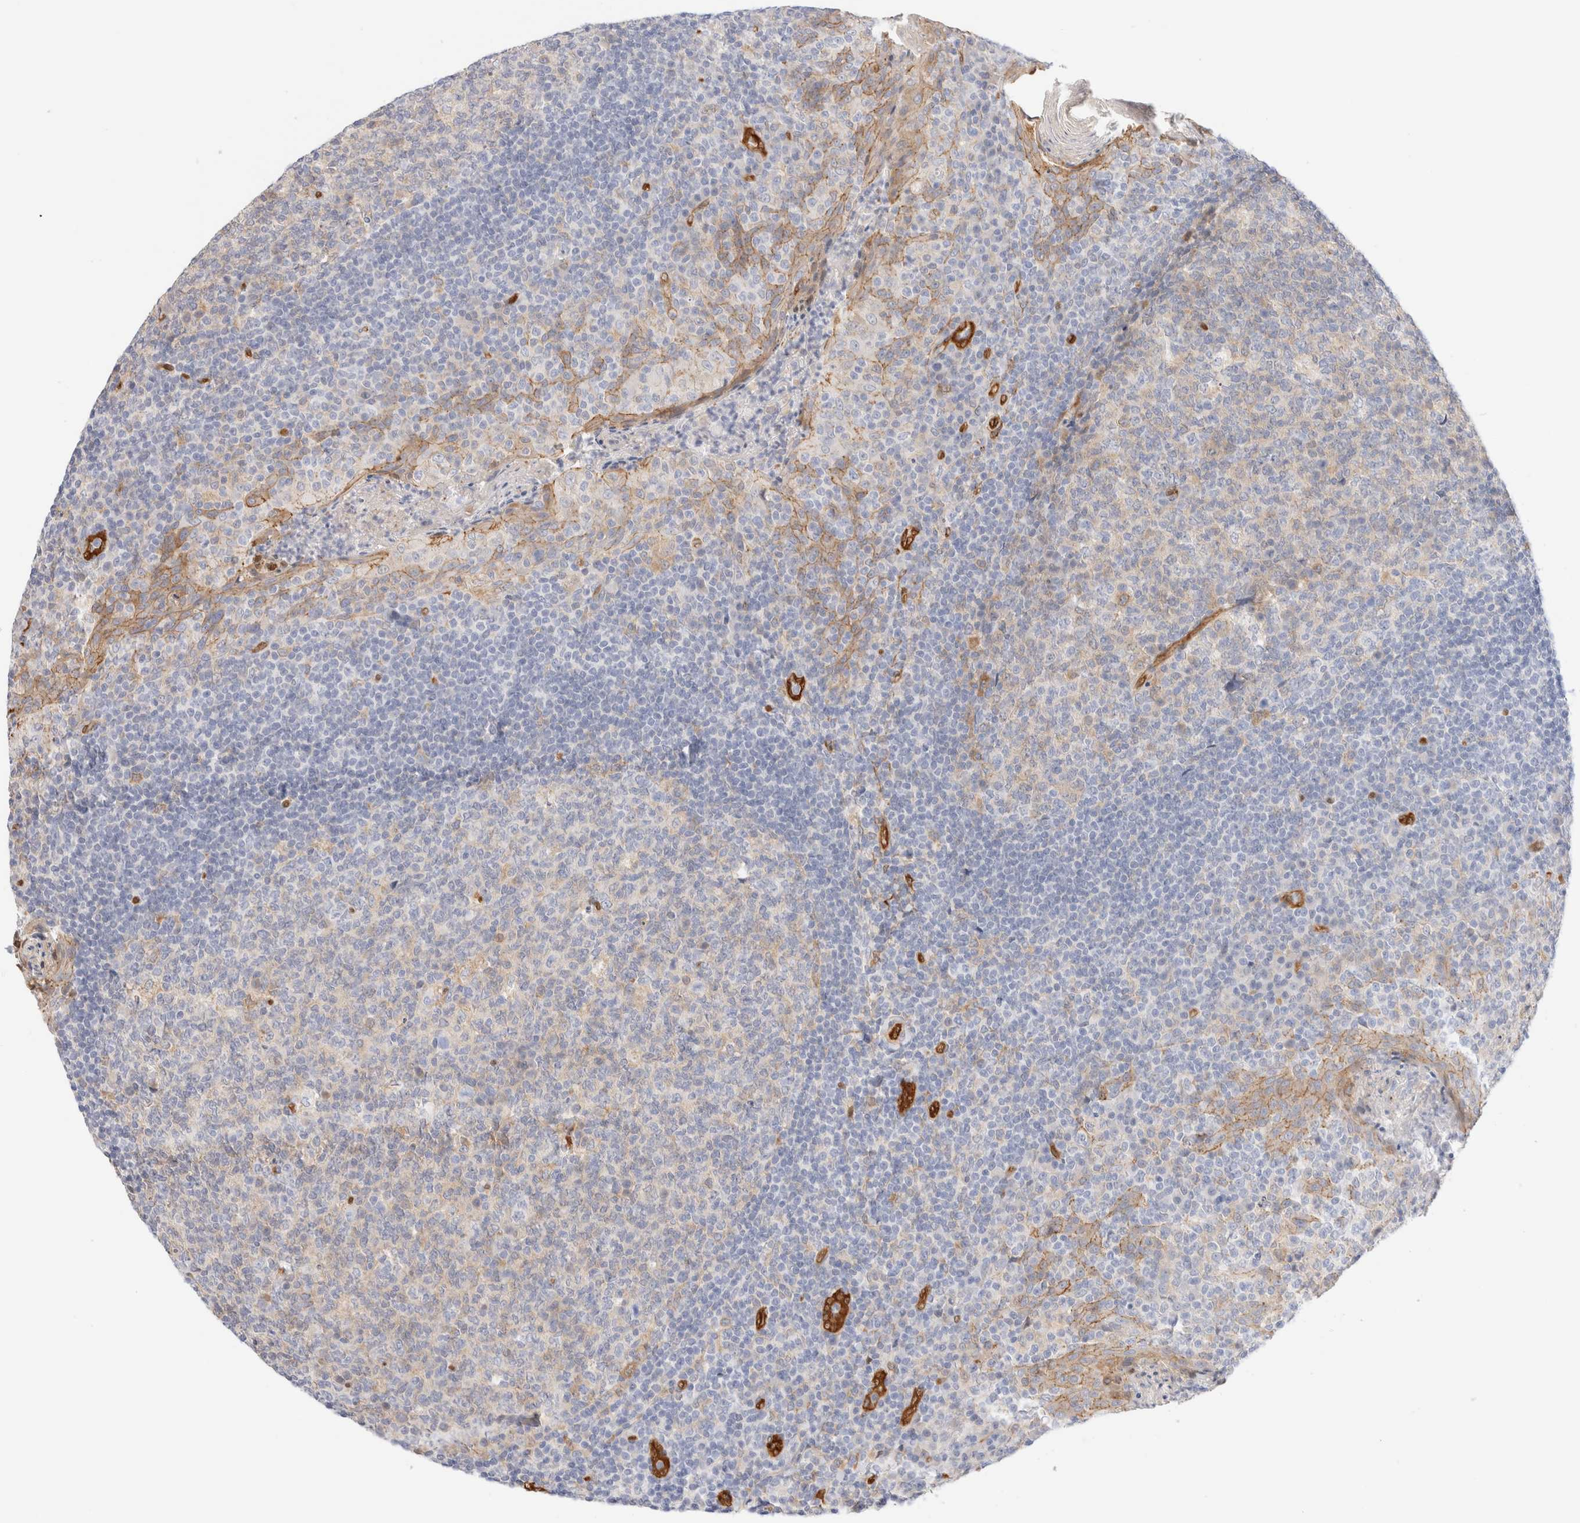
{"staining": {"intensity": "weak", "quantity": "<25%", "location": "cytoplasmic/membranous"}, "tissue": "tonsil", "cell_type": "Germinal center cells", "image_type": "normal", "snomed": [{"axis": "morphology", "description": "Normal tissue, NOS"}, {"axis": "topography", "description": "Tonsil"}], "caption": "Image shows no significant protein staining in germinal center cells of benign tonsil.", "gene": "LMCD1", "patient": {"sex": "male", "age": 17}}